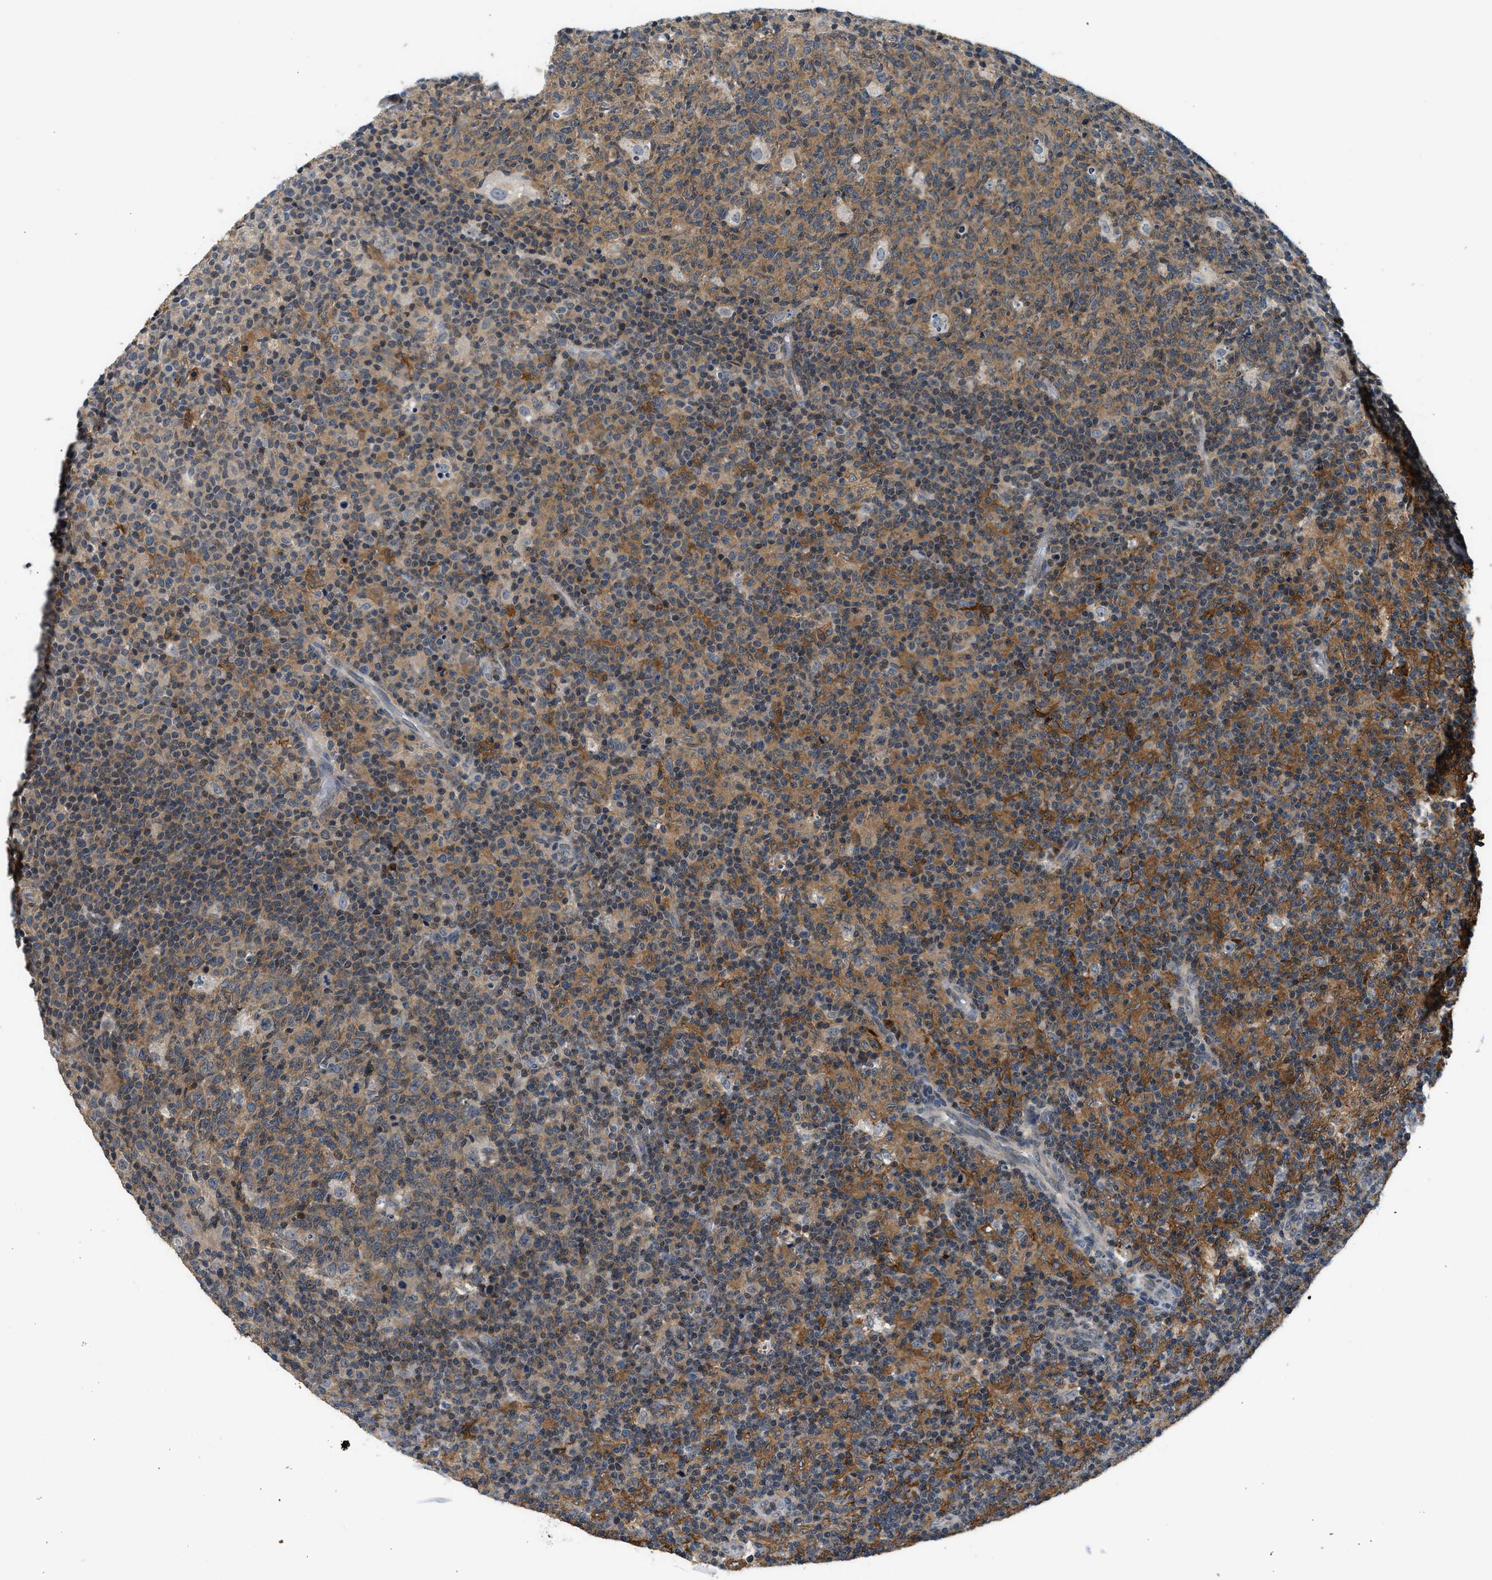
{"staining": {"intensity": "moderate", "quantity": ">75%", "location": "cytoplasmic/membranous"}, "tissue": "lymph node", "cell_type": "Germinal center cells", "image_type": "normal", "snomed": [{"axis": "morphology", "description": "Normal tissue, NOS"}, {"axis": "morphology", "description": "Inflammation, NOS"}, {"axis": "topography", "description": "Lymph node"}], "caption": "Protein staining displays moderate cytoplasmic/membranous positivity in approximately >75% of germinal center cells in benign lymph node.", "gene": "MTMR1", "patient": {"sex": "male", "age": 55}}